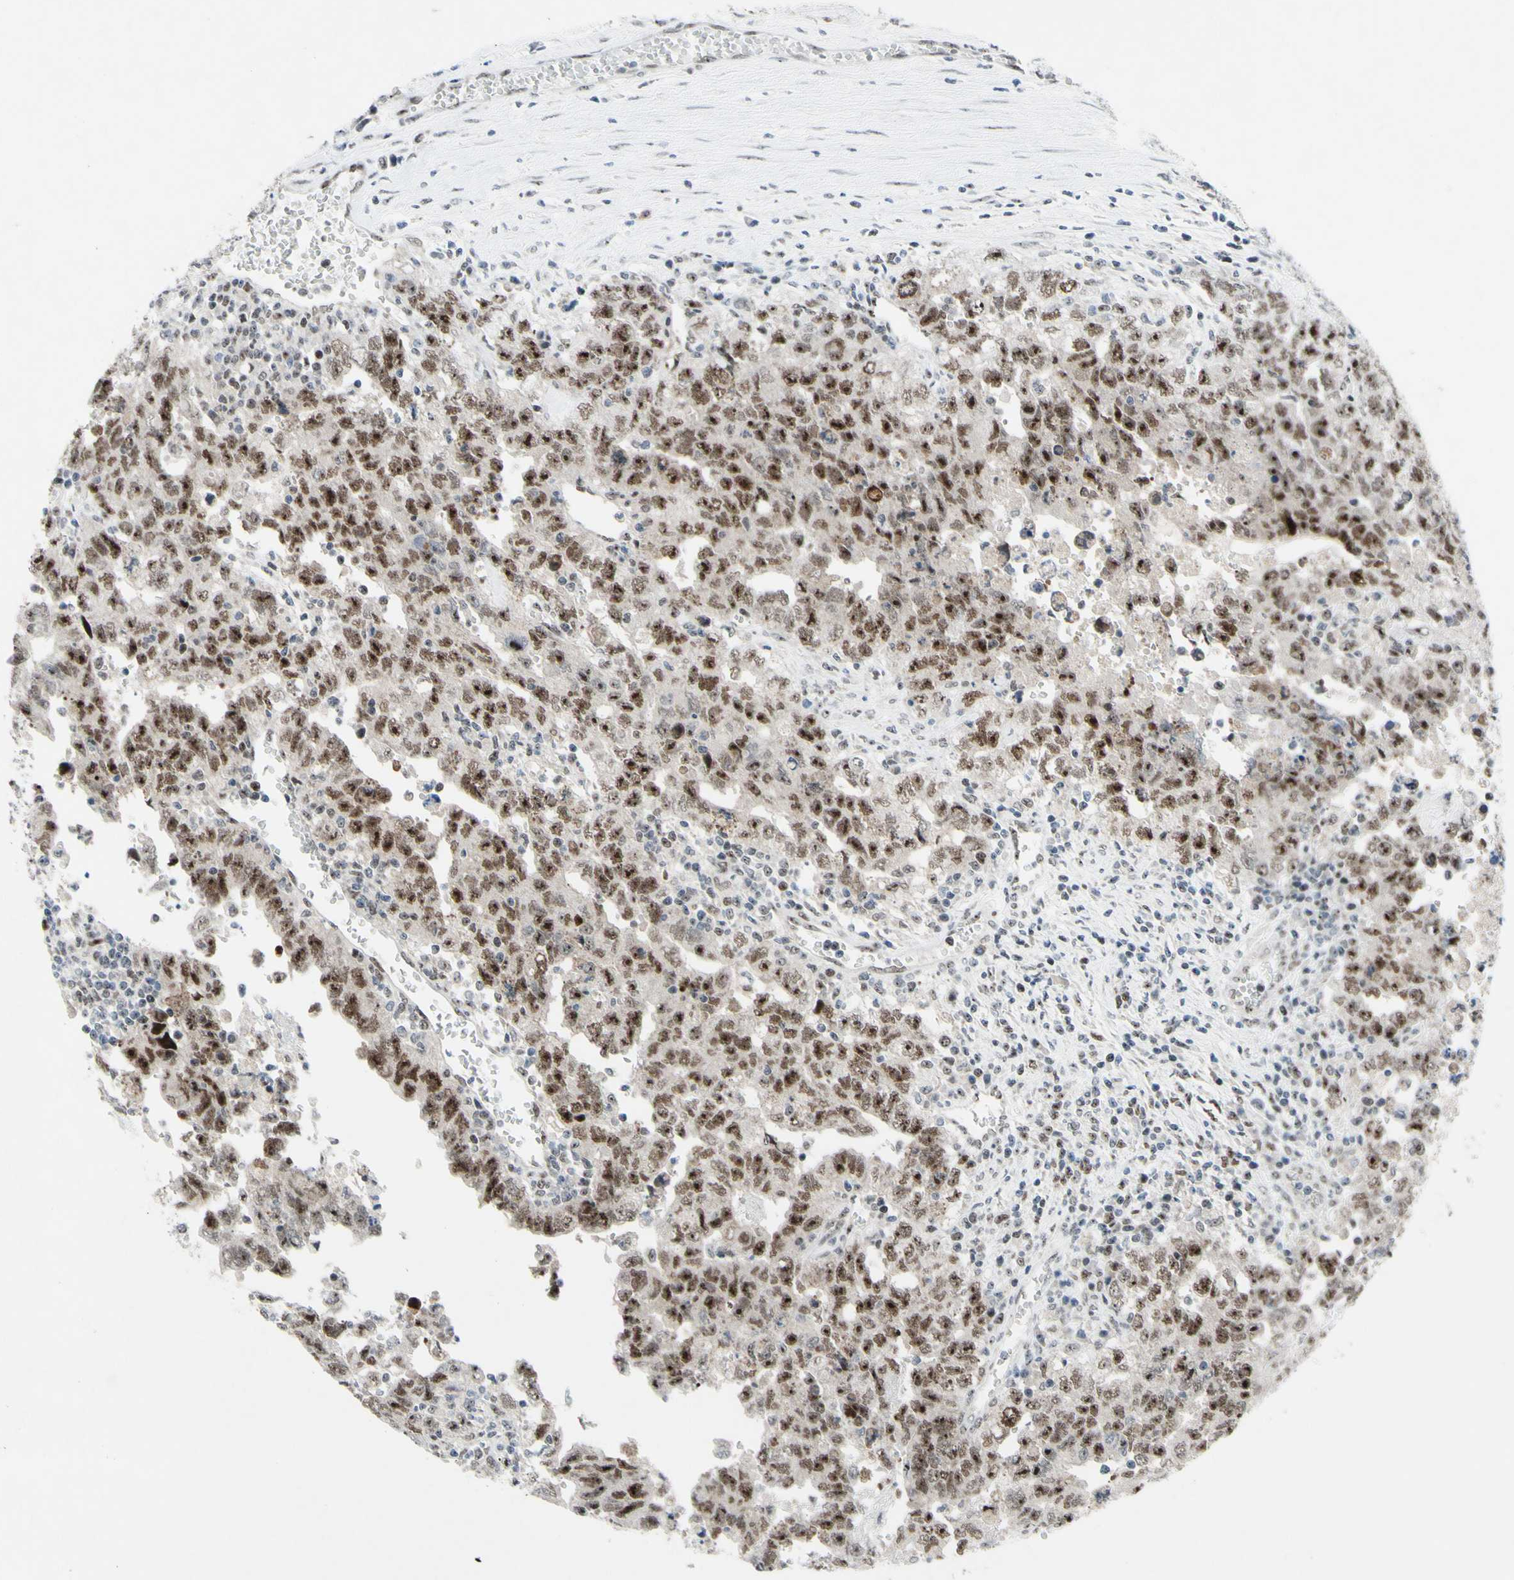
{"staining": {"intensity": "moderate", "quantity": ">75%", "location": "nuclear"}, "tissue": "testis cancer", "cell_type": "Tumor cells", "image_type": "cancer", "snomed": [{"axis": "morphology", "description": "Carcinoma, Embryonal, NOS"}, {"axis": "topography", "description": "Testis"}], "caption": "Approximately >75% of tumor cells in testis embryonal carcinoma demonstrate moderate nuclear protein staining as visualized by brown immunohistochemical staining.", "gene": "POLR1A", "patient": {"sex": "male", "age": 28}}